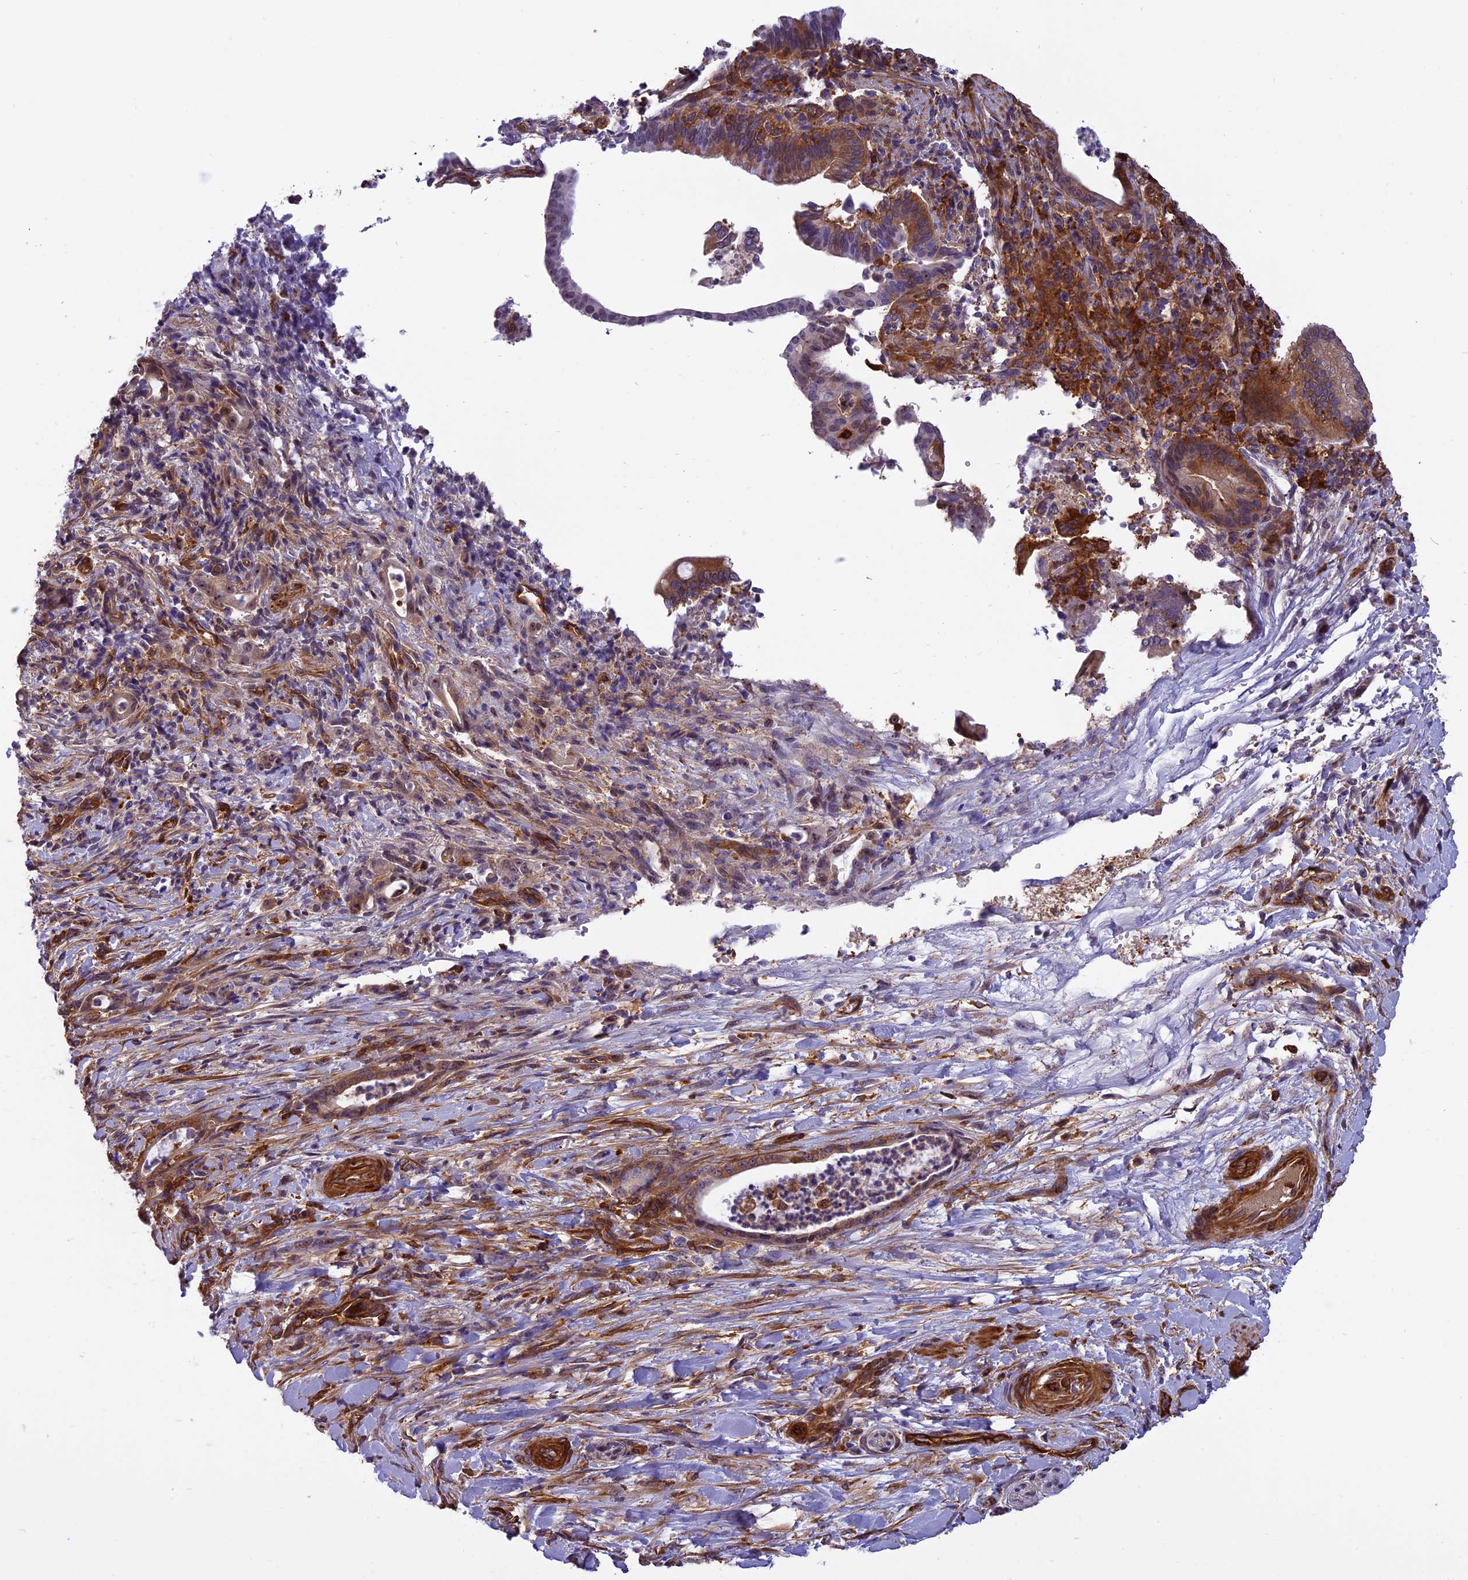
{"staining": {"intensity": "moderate", "quantity": ">75%", "location": "cytoplasmic/membranous"}, "tissue": "pancreatic cancer", "cell_type": "Tumor cells", "image_type": "cancer", "snomed": [{"axis": "morphology", "description": "Normal tissue, NOS"}, {"axis": "morphology", "description": "Adenocarcinoma, NOS"}, {"axis": "topography", "description": "Pancreas"}], "caption": "Adenocarcinoma (pancreatic) stained for a protein (brown) displays moderate cytoplasmic/membranous positive positivity in about >75% of tumor cells.", "gene": "EHBP1L1", "patient": {"sex": "female", "age": 55}}